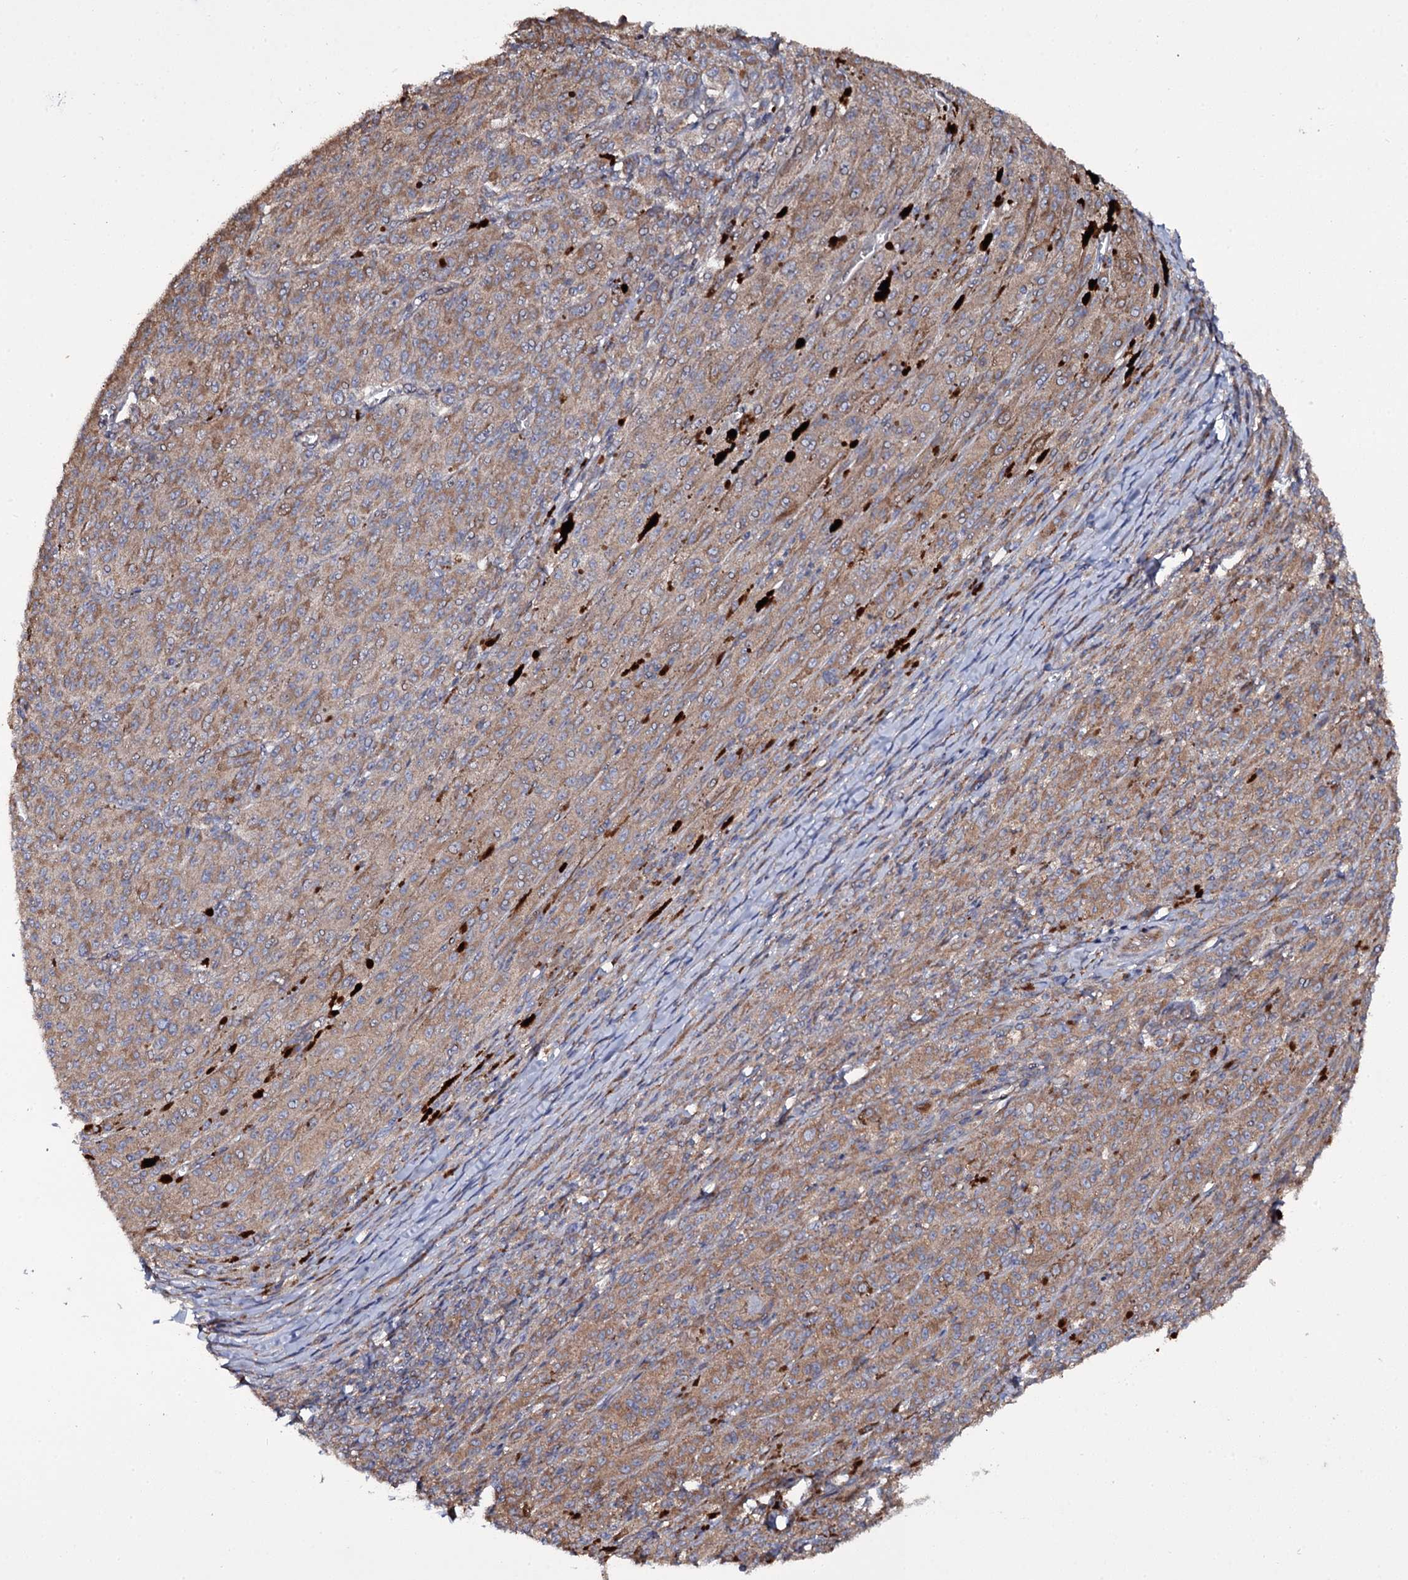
{"staining": {"intensity": "moderate", "quantity": ">75%", "location": "cytoplasmic/membranous"}, "tissue": "melanoma", "cell_type": "Tumor cells", "image_type": "cancer", "snomed": [{"axis": "morphology", "description": "Malignant melanoma, NOS"}, {"axis": "topography", "description": "Skin"}], "caption": "Melanoma tissue shows moderate cytoplasmic/membranous positivity in about >75% of tumor cells, visualized by immunohistochemistry.", "gene": "TTC23", "patient": {"sex": "female", "age": 52}}